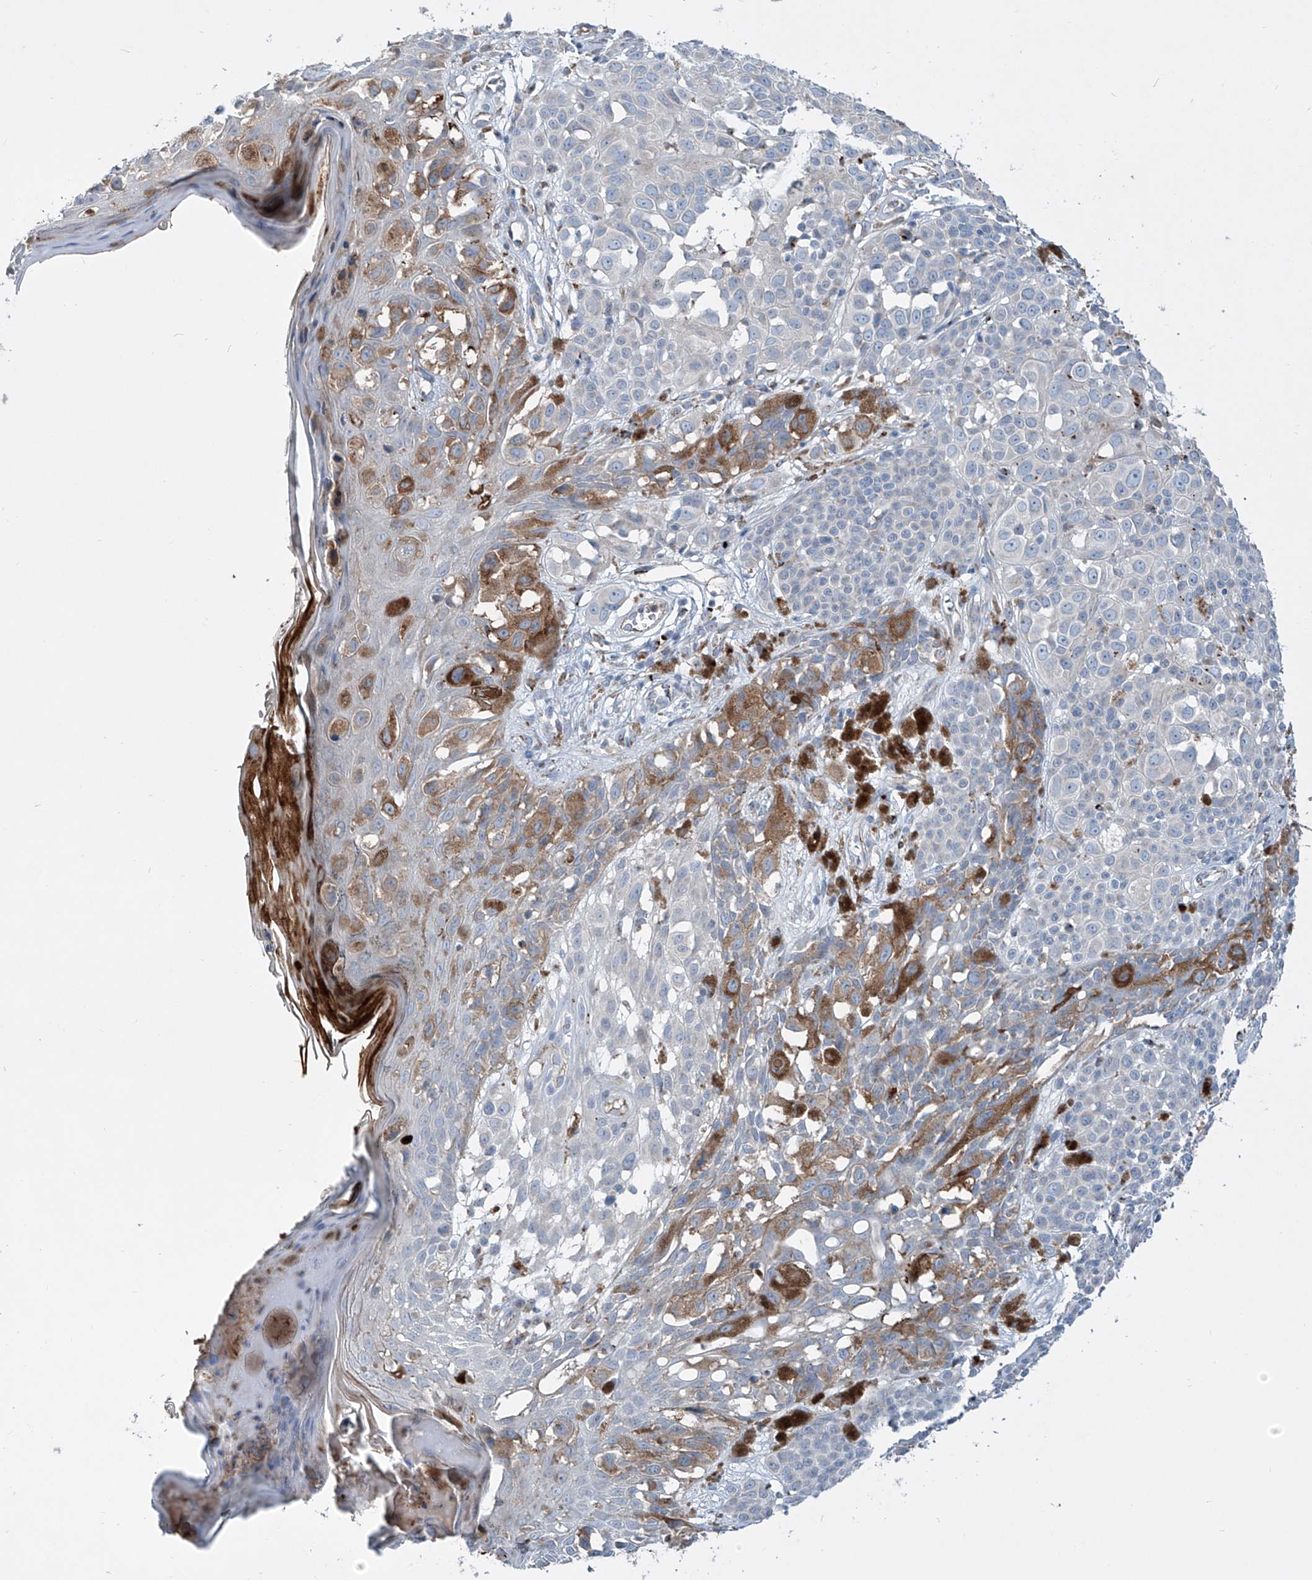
{"staining": {"intensity": "moderate", "quantity": "<25%", "location": "cytoplasmic/membranous"}, "tissue": "melanoma", "cell_type": "Tumor cells", "image_type": "cancer", "snomed": [{"axis": "morphology", "description": "Malignant melanoma, NOS"}, {"axis": "topography", "description": "Skin of leg"}], "caption": "Protein staining of melanoma tissue exhibits moderate cytoplasmic/membranous positivity in approximately <25% of tumor cells. Using DAB (brown) and hematoxylin (blue) stains, captured at high magnification using brightfield microscopy.", "gene": "CDH5", "patient": {"sex": "female", "age": 72}}